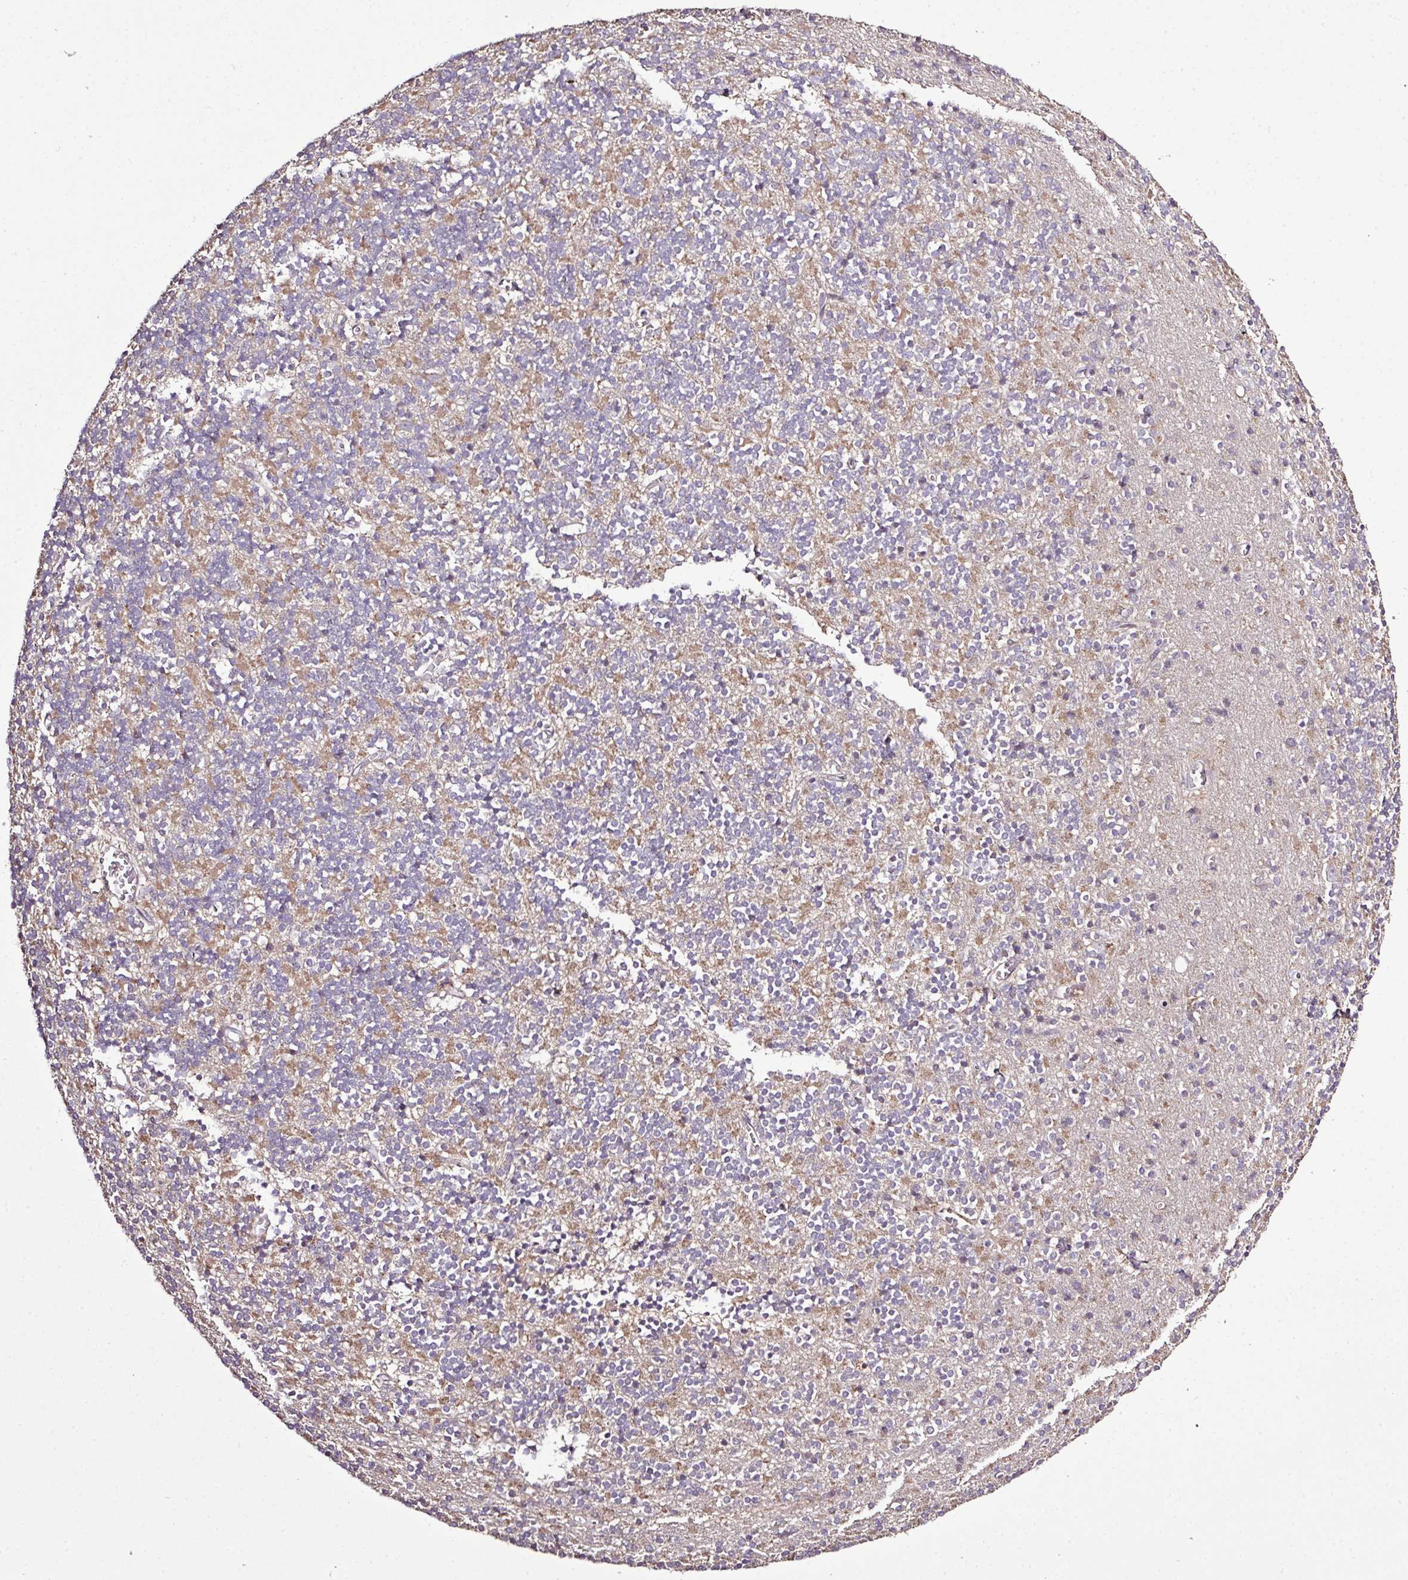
{"staining": {"intensity": "moderate", "quantity": "25%-75%", "location": "cytoplasmic/membranous"}, "tissue": "cerebellum", "cell_type": "Cells in granular layer", "image_type": "normal", "snomed": [{"axis": "morphology", "description": "Normal tissue, NOS"}, {"axis": "topography", "description": "Cerebellum"}], "caption": "Protein analysis of unremarkable cerebellum reveals moderate cytoplasmic/membranous expression in approximately 25%-75% of cells in granular layer.", "gene": "SMCO4", "patient": {"sex": "male", "age": 54}}